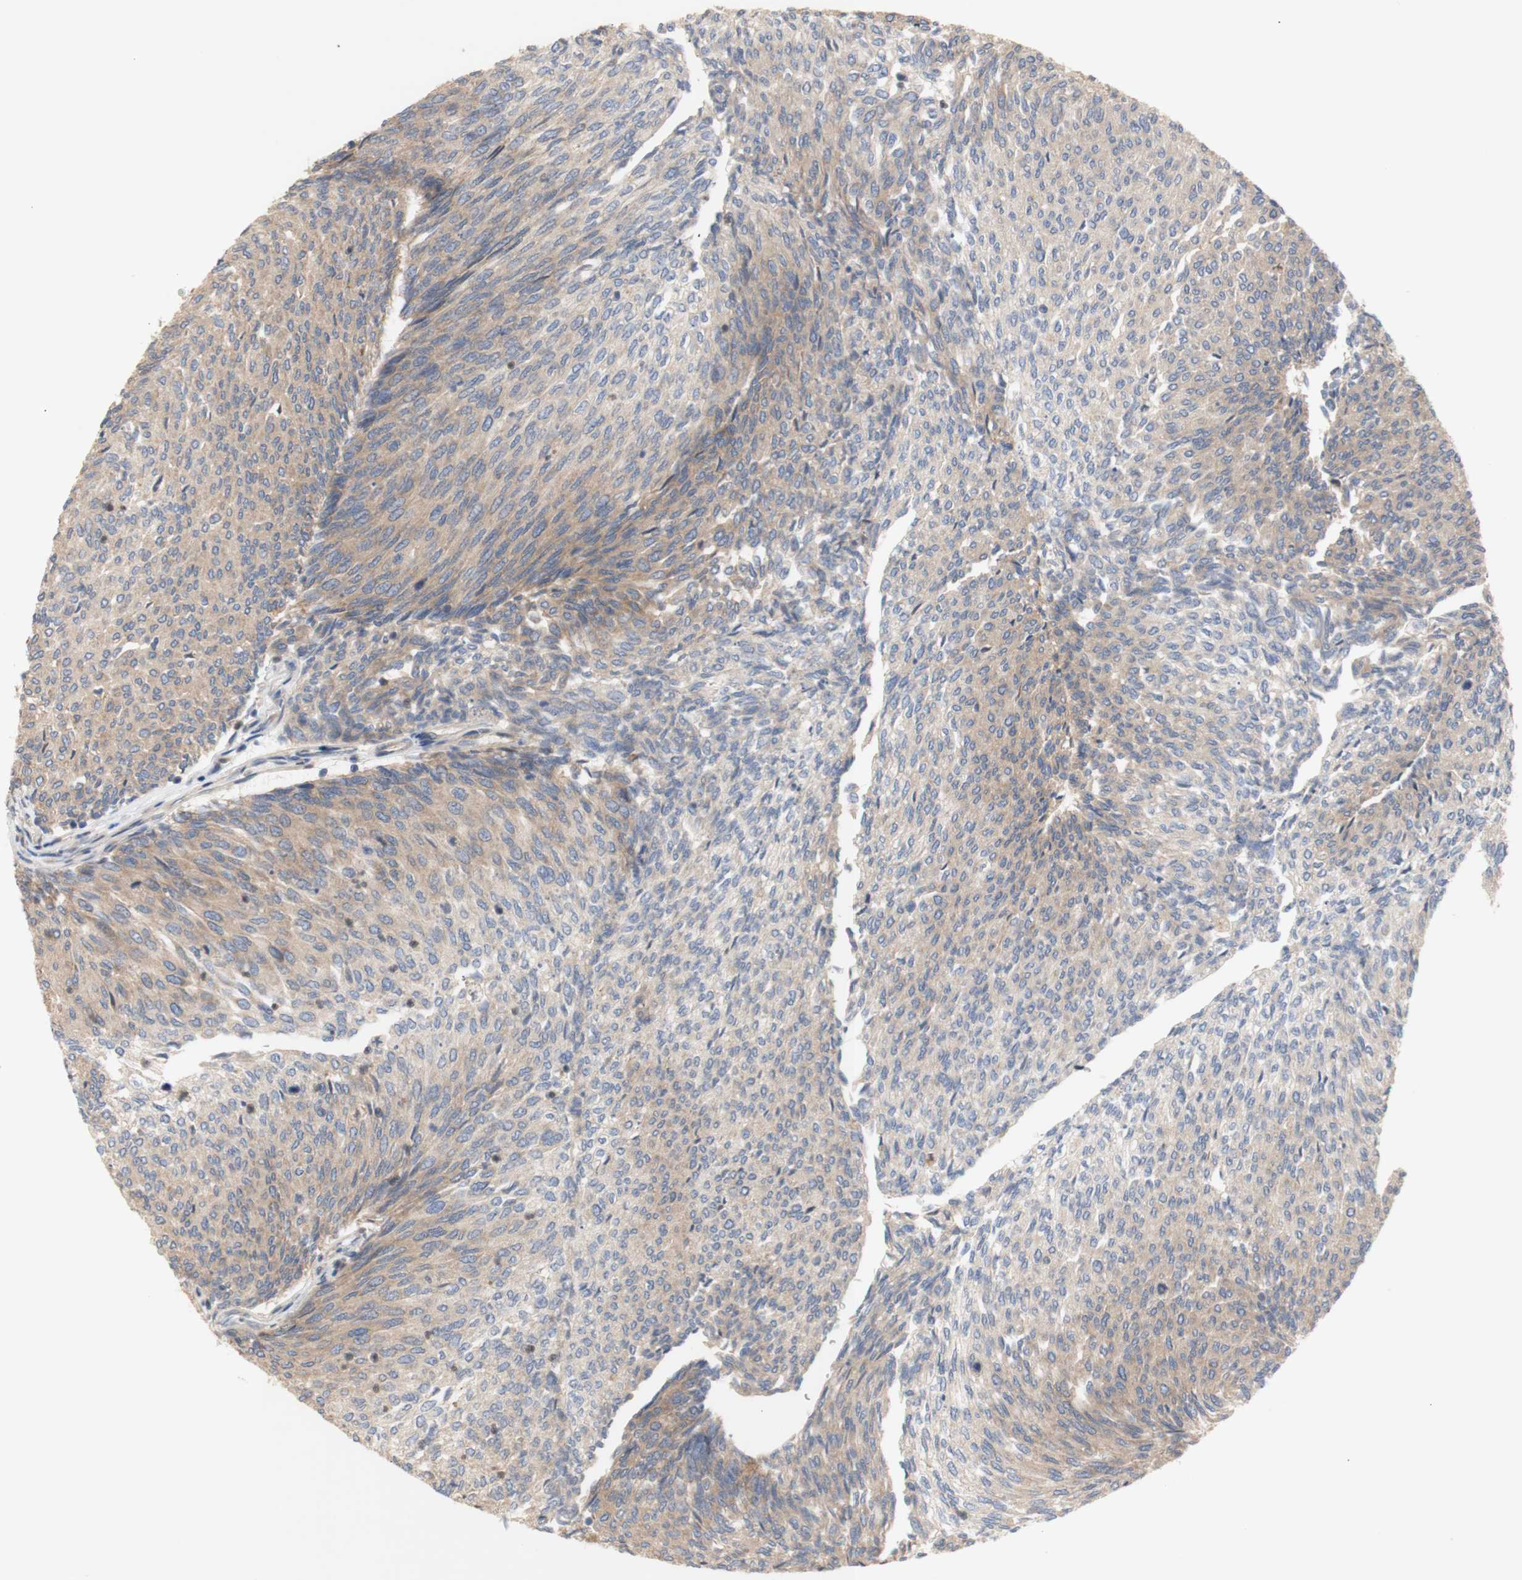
{"staining": {"intensity": "weak", "quantity": "25%-75%", "location": "cytoplasmic/membranous"}, "tissue": "urothelial cancer", "cell_type": "Tumor cells", "image_type": "cancer", "snomed": [{"axis": "morphology", "description": "Urothelial carcinoma, Low grade"}, {"axis": "topography", "description": "Urinary bladder"}], "caption": "Urothelial cancer stained with DAB (3,3'-diaminobenzidine) immunohistochemistry (IHC) exhibits low levels of weak cytoplasmic/membranous staining in about 25%-75% of tumor cells.", "gene": "IKBKG", "patient": {"sex": "female", "age": 79}}